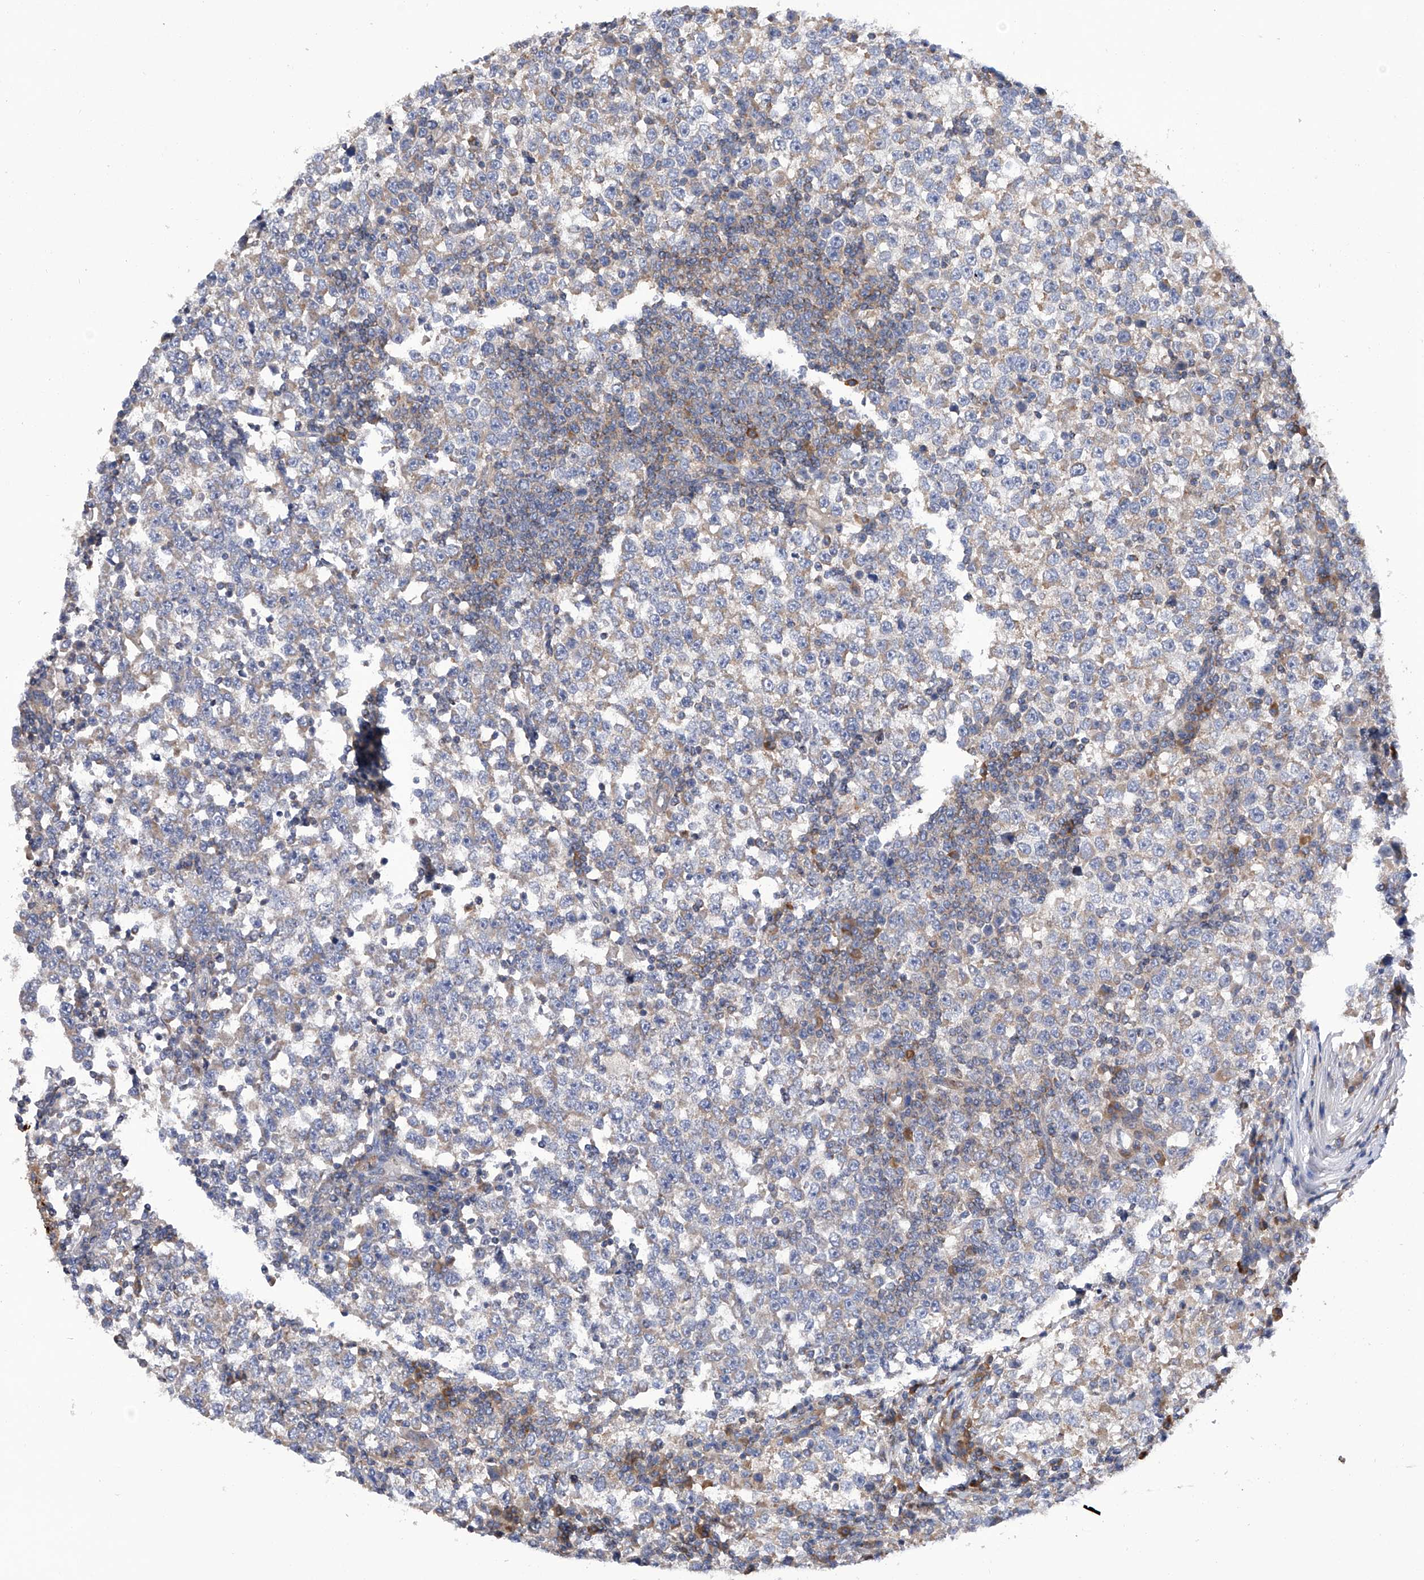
{"staining": {"intensity": "weak", "quantity": "<25%", "location": "cytoplasmic/membranous"}, "tissue": "testis cancer", "cell_type": "Tumor cells", "image_type": "cancer", "snomed": [{"axis": "morphology", "description": "Seminoma, NOS"}, {"axis": "topography", "description": "Testis"}], "caption": "Tumor cells are negative for brown protein staining in seminoma (testis).", "gene": "MLYCD", "patient": {"sex": "male", "age": 65}}